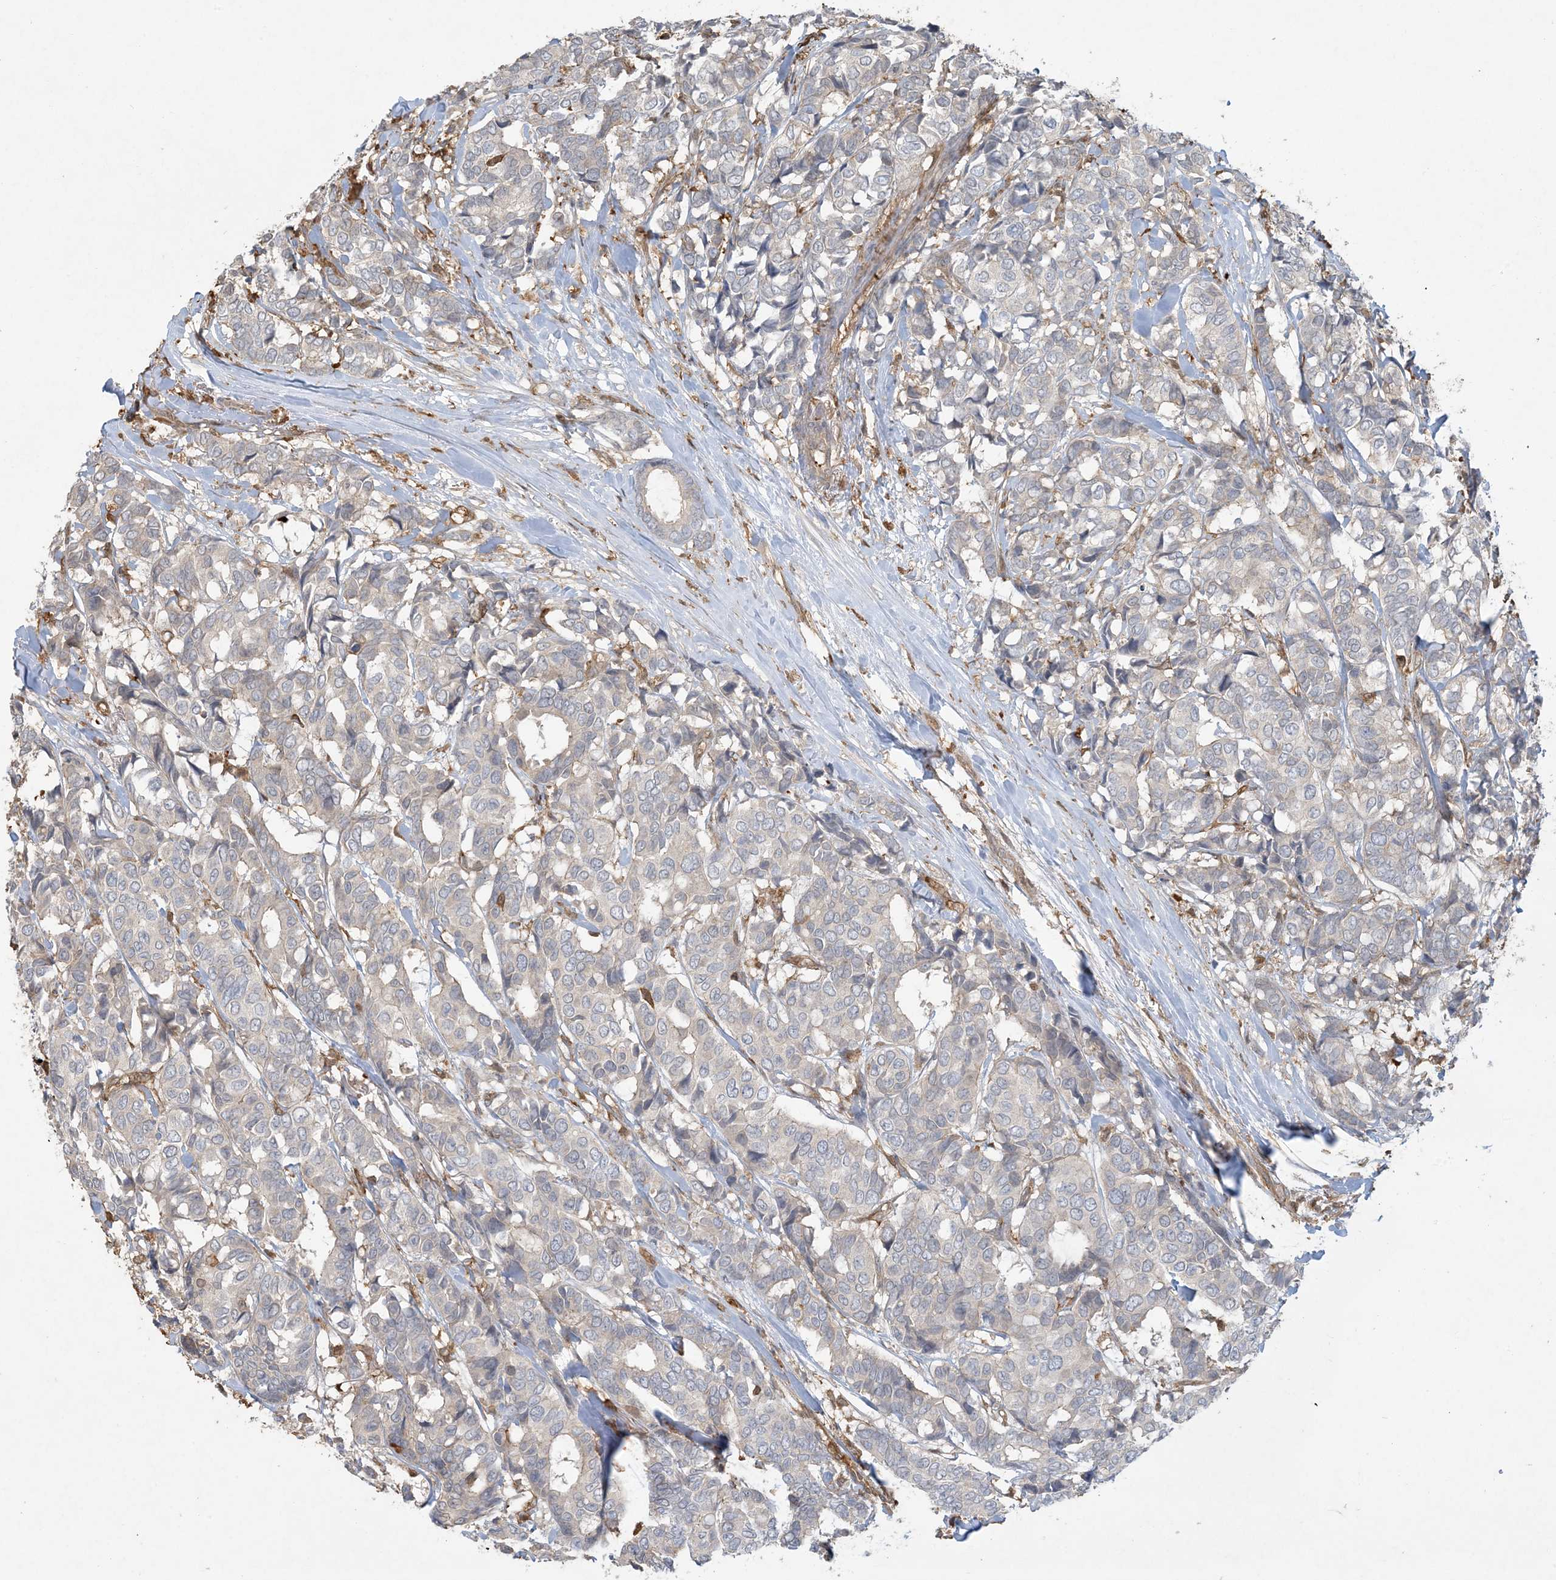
{"staining": {"intensity": "negative", "quantity": "none", "location": "none"}, "tissue": "breast cancer", "cell_type": "Tumor cells", "image_type": "cancer", "snomed": [{"axis": "morphology", "description": "Duct carcinoma"}, {"axis": "topography", "description": "Breast"}], "caption": "There is no significant expression in tumor cells of breast infiltrating ductal carcinoma.", "gene": "TMSB4X", "patient": {"sex": "female", "age": 87}}